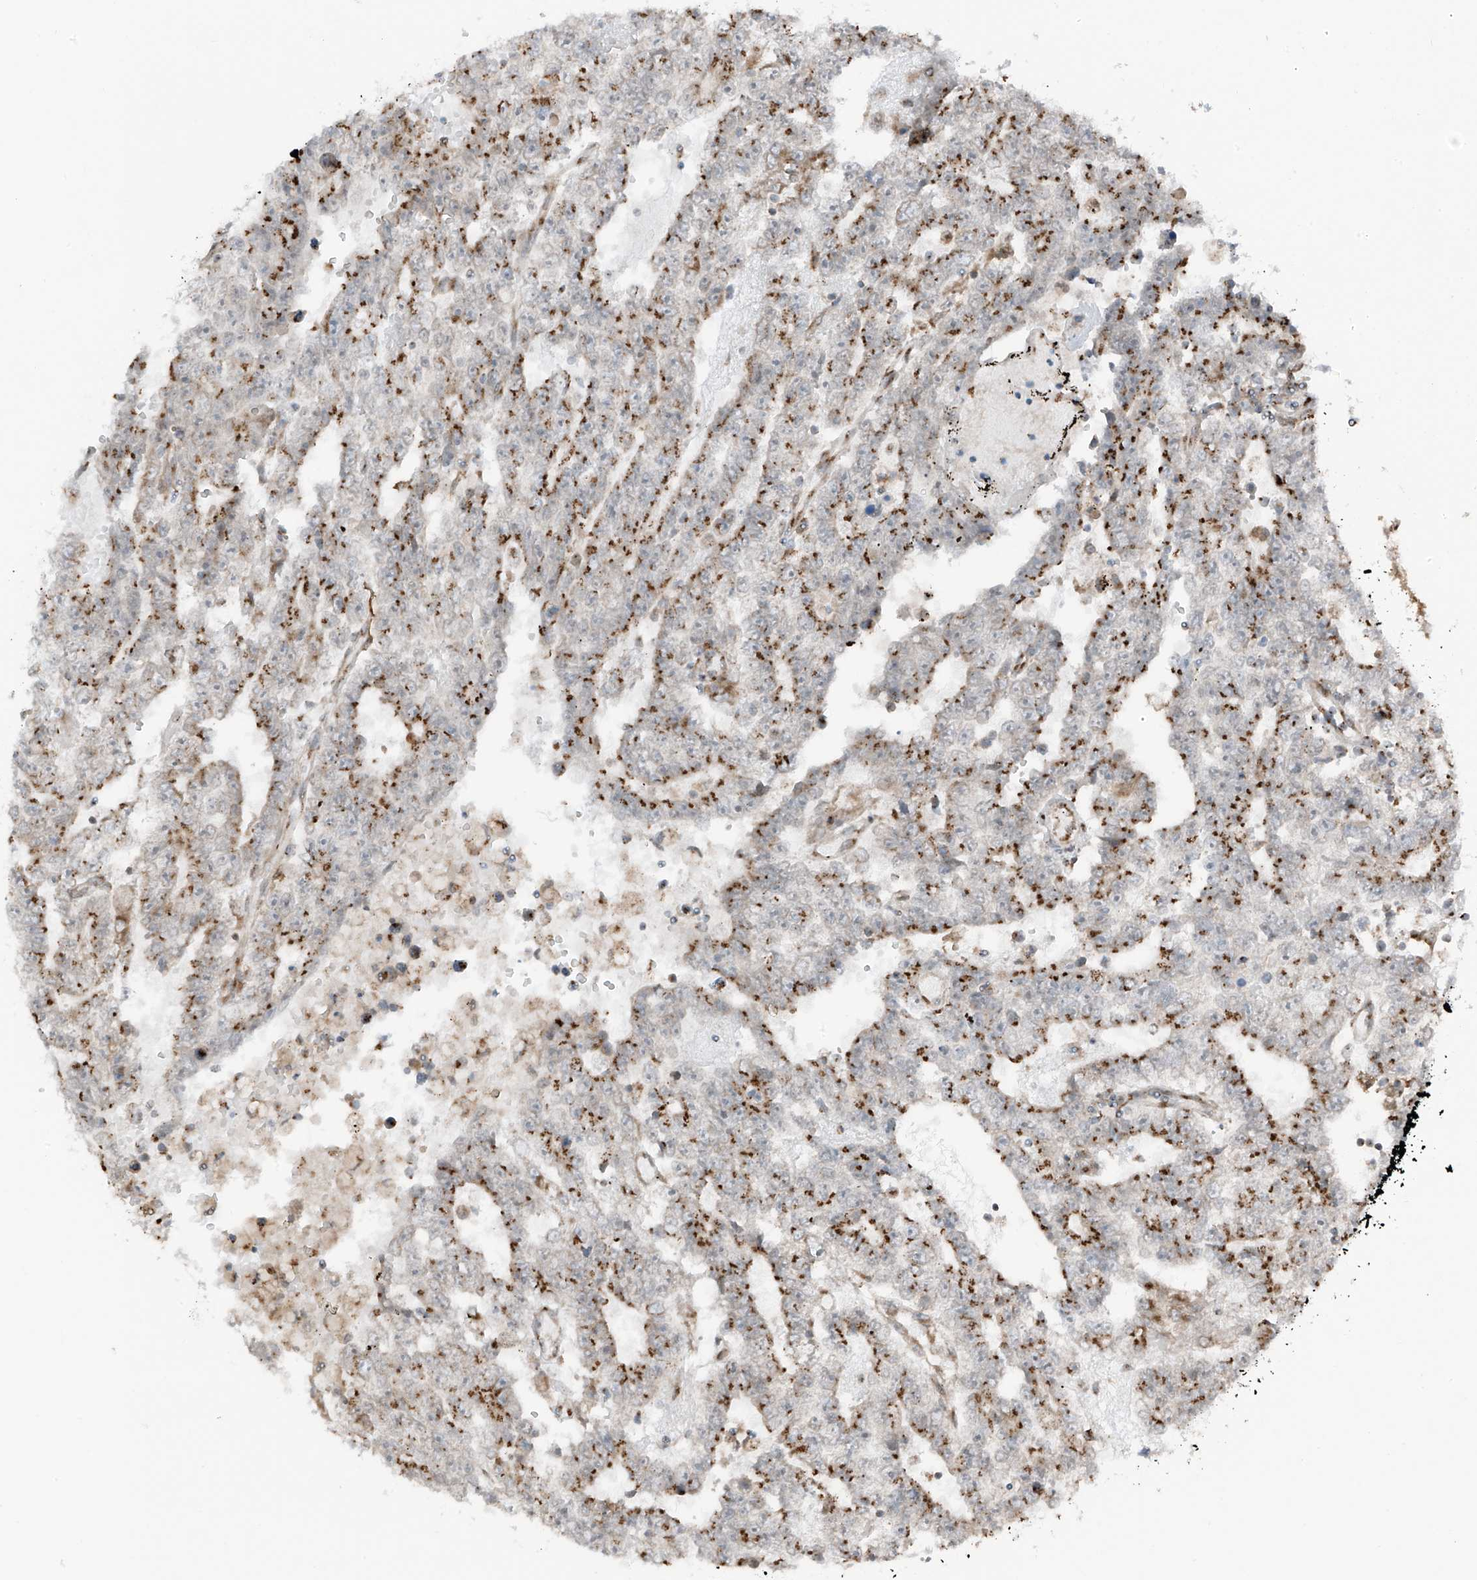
{"staining": {"intensity": "moderate", "quantity": ">75%", "location": "cytoplasmic/membranous"}, "tissue": "testis cancer", "cell_type": "Tumor cells", "image_type": "cancer", "snomed": [{"axis": "morphology", "description": "Carcinoma, Embryonal, NOS"}, {"axis": "topography", "description": "Testis"}], "caption": "Tumor cells show medium levels of moderate cytoplasmic/membranous positivity in approximately >75% of cells in human embryonal carcinoma (testis).", "gene": "ERLEC1", "patient": {"sex": "male", "age": 25}}